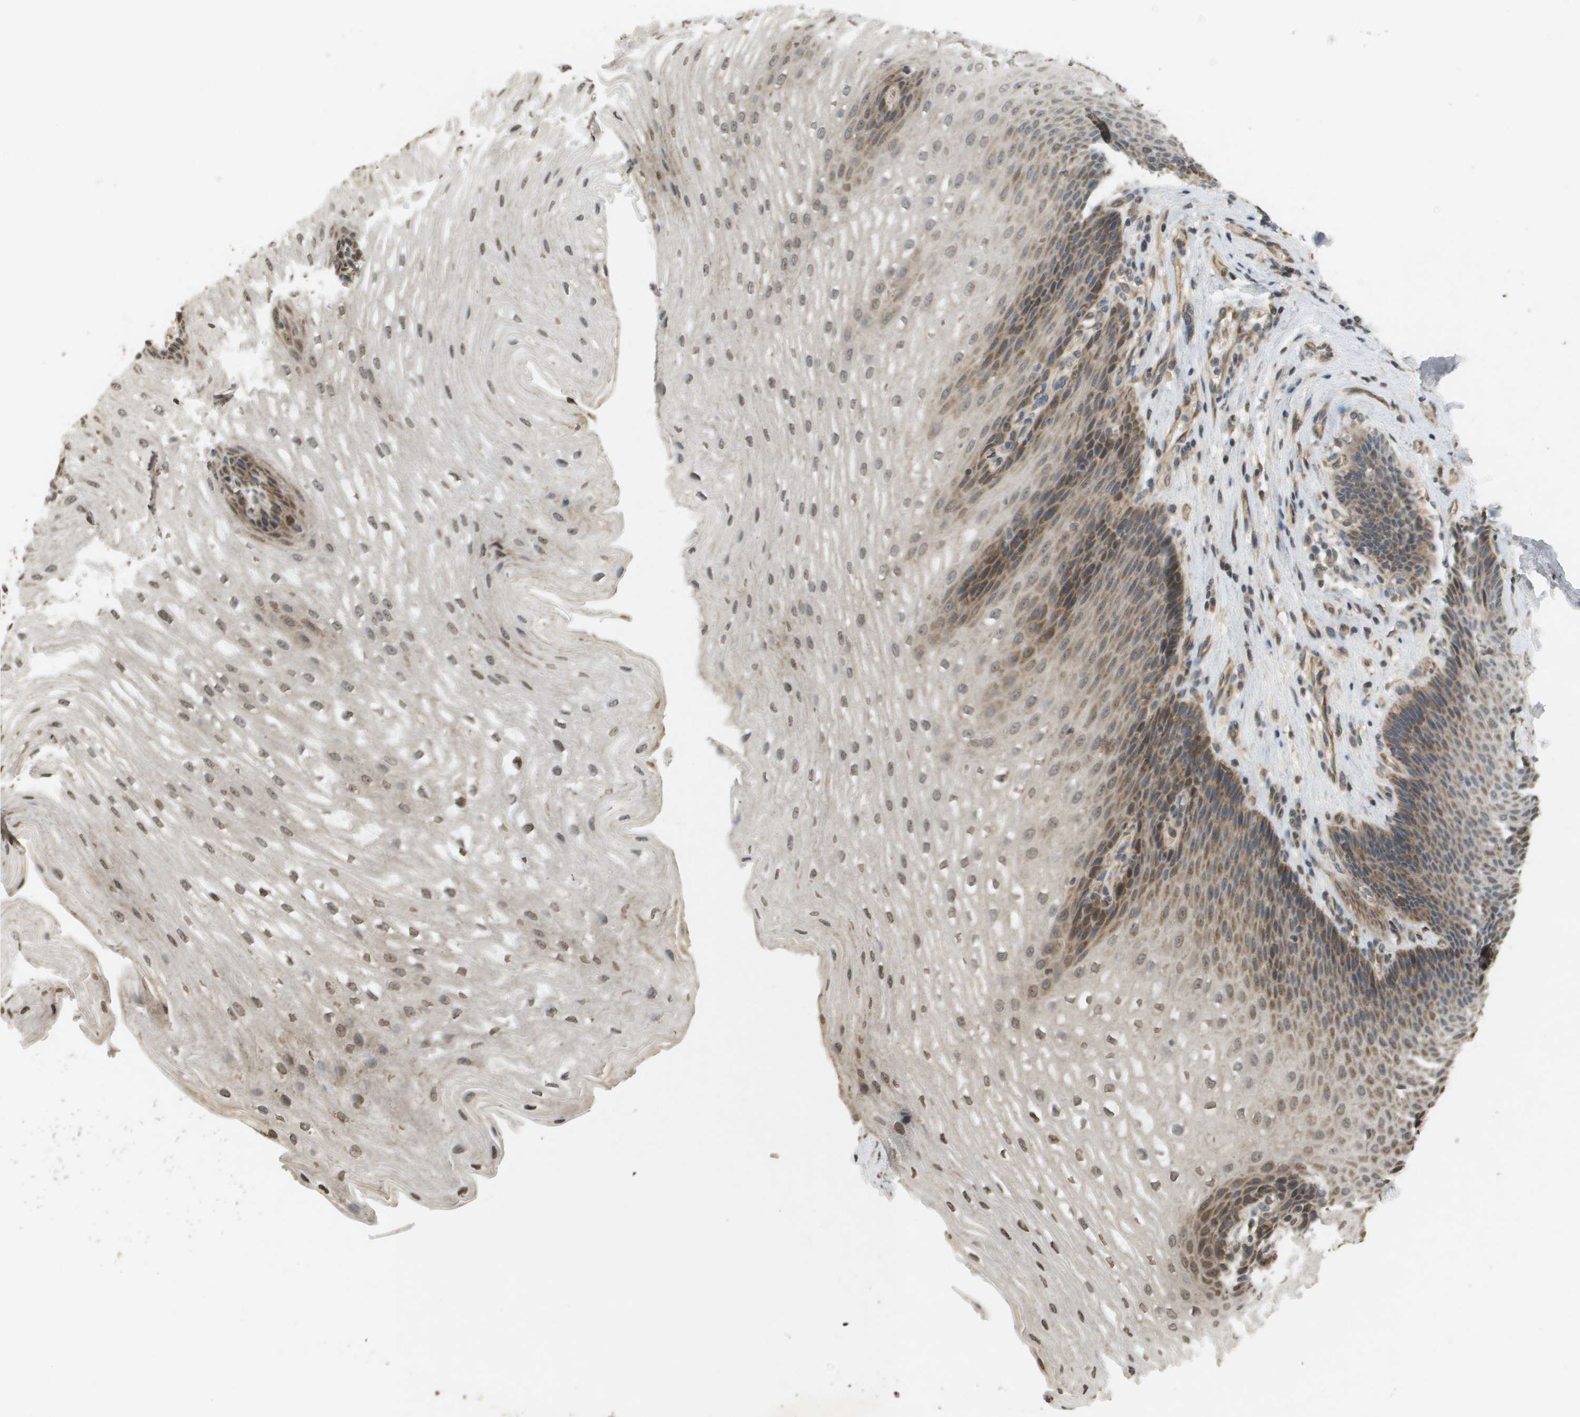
{"staining": {"intensity": "moderate", "quantity": "25%-75%", "location": "cytoplasmic/membranous"}, "tissue": "esophagus", "cell_type": "Squamous epithelial cells", "image_type": "normal", "snomed": [{"axis": "morphology", "description": "Normal tissue, NOS"}, {"axis": "topography", "description": "Esophagus"}], "caption": "Immunohistochemistry (IHC) micrograph of unremarkable esophagus: human esophagus stained using immunohistochemistry shows medium levels of moderate protein expression localized specifically in the cytoplasmic/membranous of squamous epithelial cells, appearing as a cytoplasmic/membranous brown color.", "gene": "RAB21", "patient": {"sex": "male", "age": 48}}